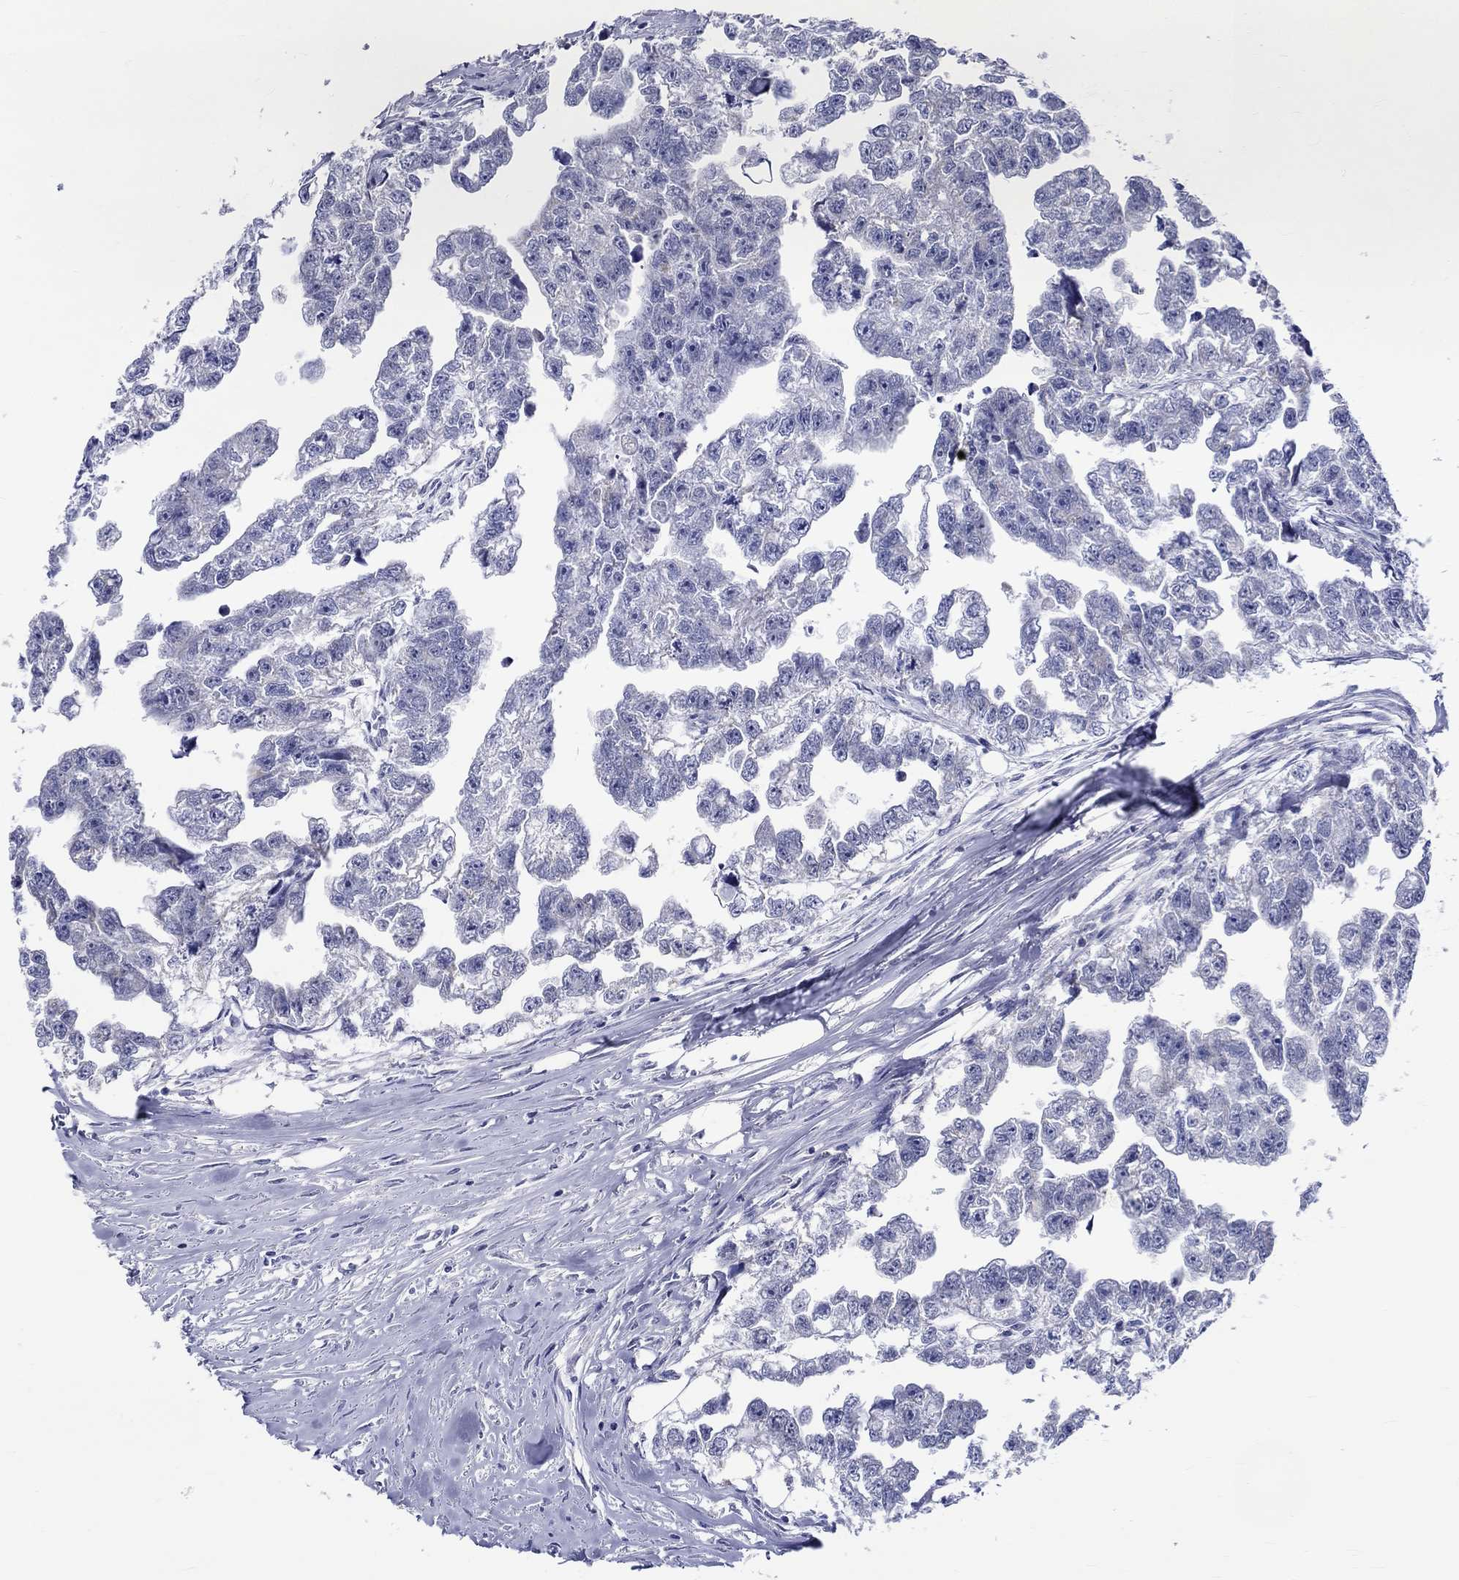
{"staining": {"intensity": "negative", "quantity": "none", "location": "none"}, "tissue": "testis cancer", "cell_type": "Tumor cells", "image_type": "cancer", "snomed": [{"axis": "morphology", "description": "Carcinoma, Embryonal, NOS"}, {"axis": "morphology", "description": "Teratoma, malignant, NOS"}, {"axis": "topography", "description": "Testis"}], "caption": "Tumor cells show no significant expression in testis malignant teratoma.", "gene": "ST6GALNAC1", "patient": {"sex": "male", "age": 44}}